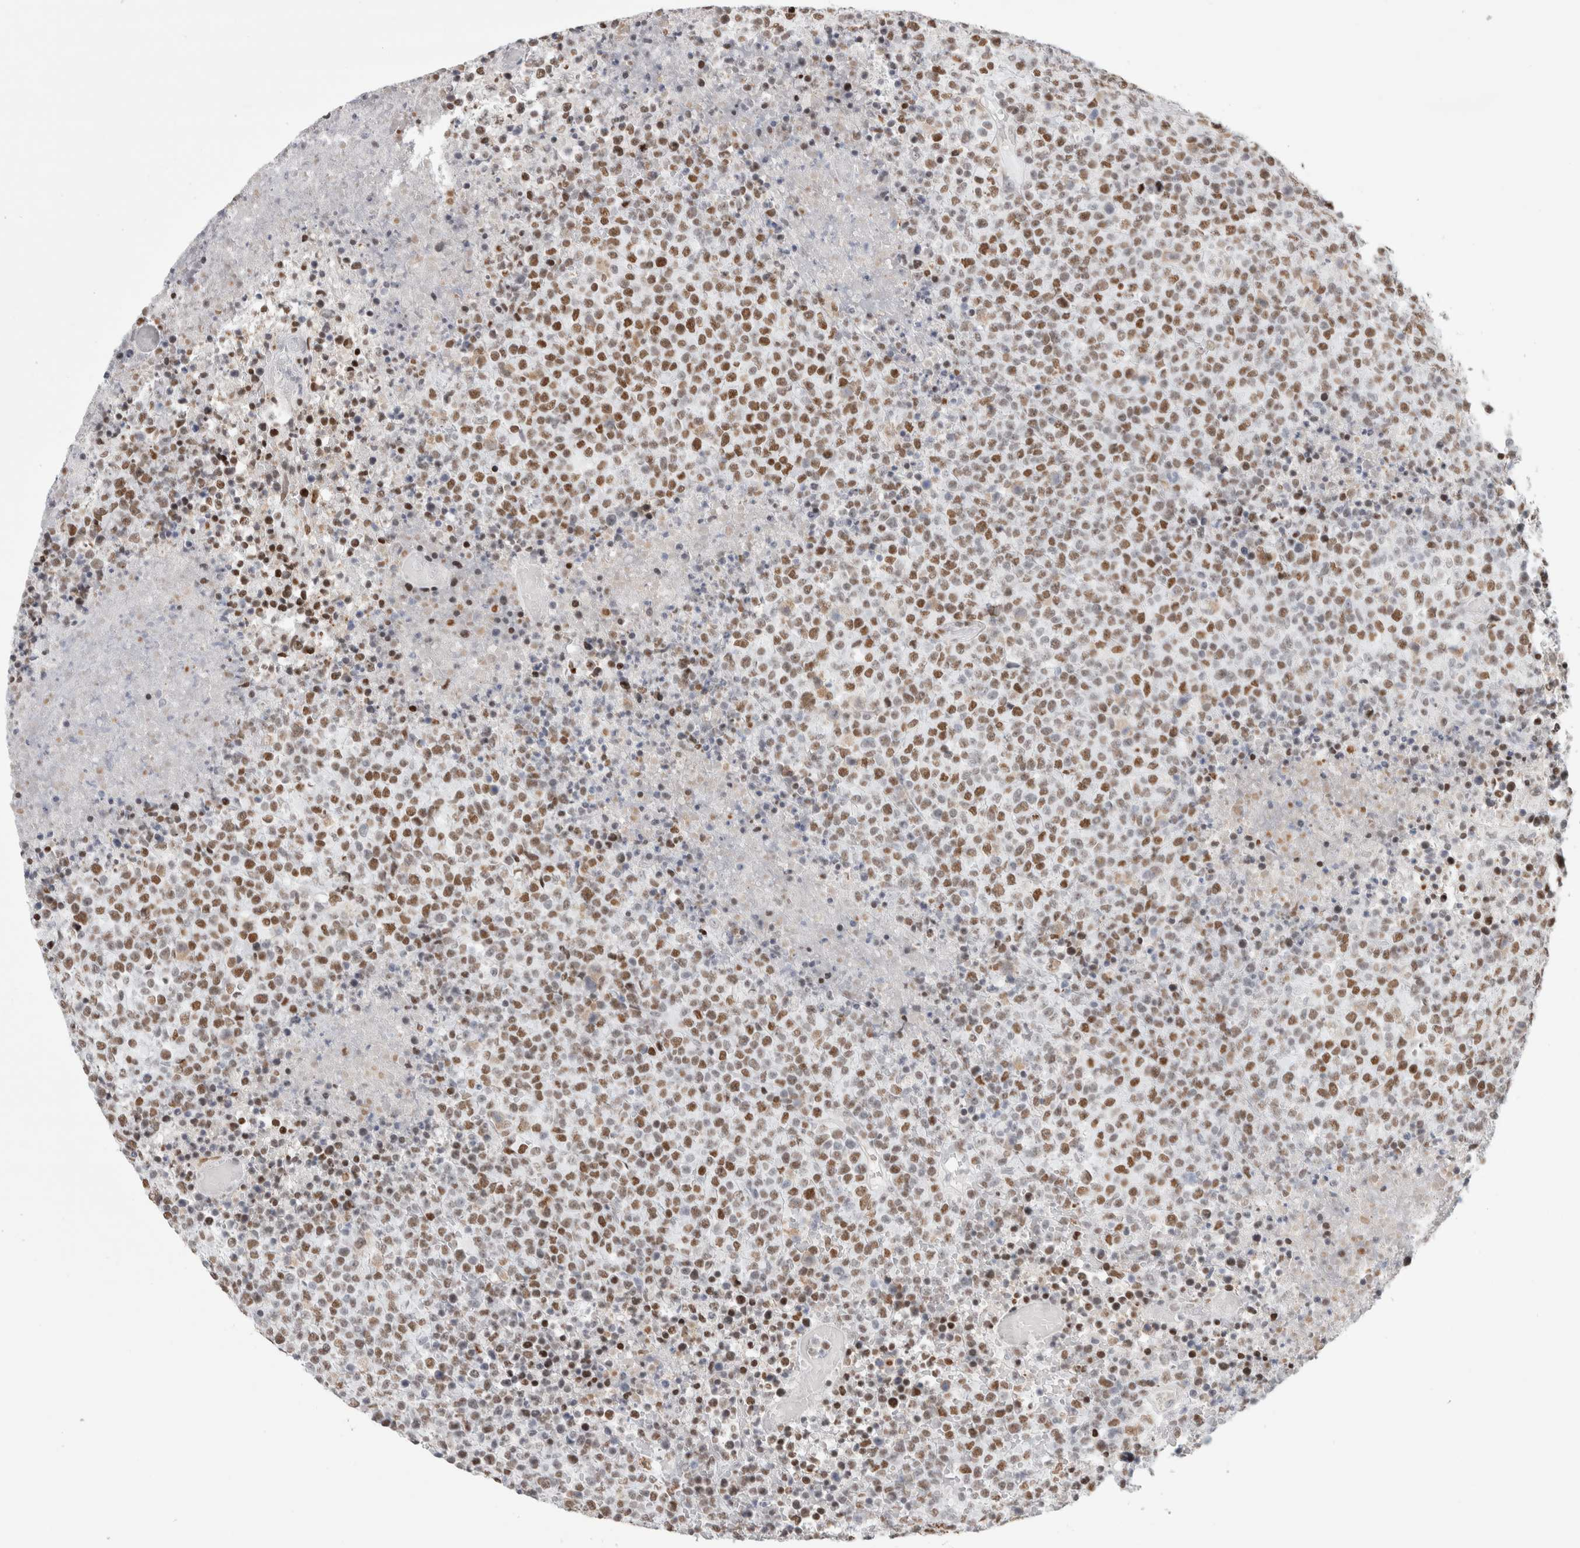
{"staining": {"intensity": "moderate", "quantity": ">75%", "location": "nuclear"}, "tissue": "lymphoma", "cell_type": "Tumor cells", "image_type": "cancer", "snomed": [{"axis": "morphology", "description": "Malignant lymphoma, non-Hodgkin's type, High grade"}, {"axis": "topography", "description": "Lymph node"}], "caption": "Human lymphoma stained with a protein marker reveals moderate staining in tumor cells.", "gene": "SMARCC1", "patient": {"sex": "male", "age": 13}}